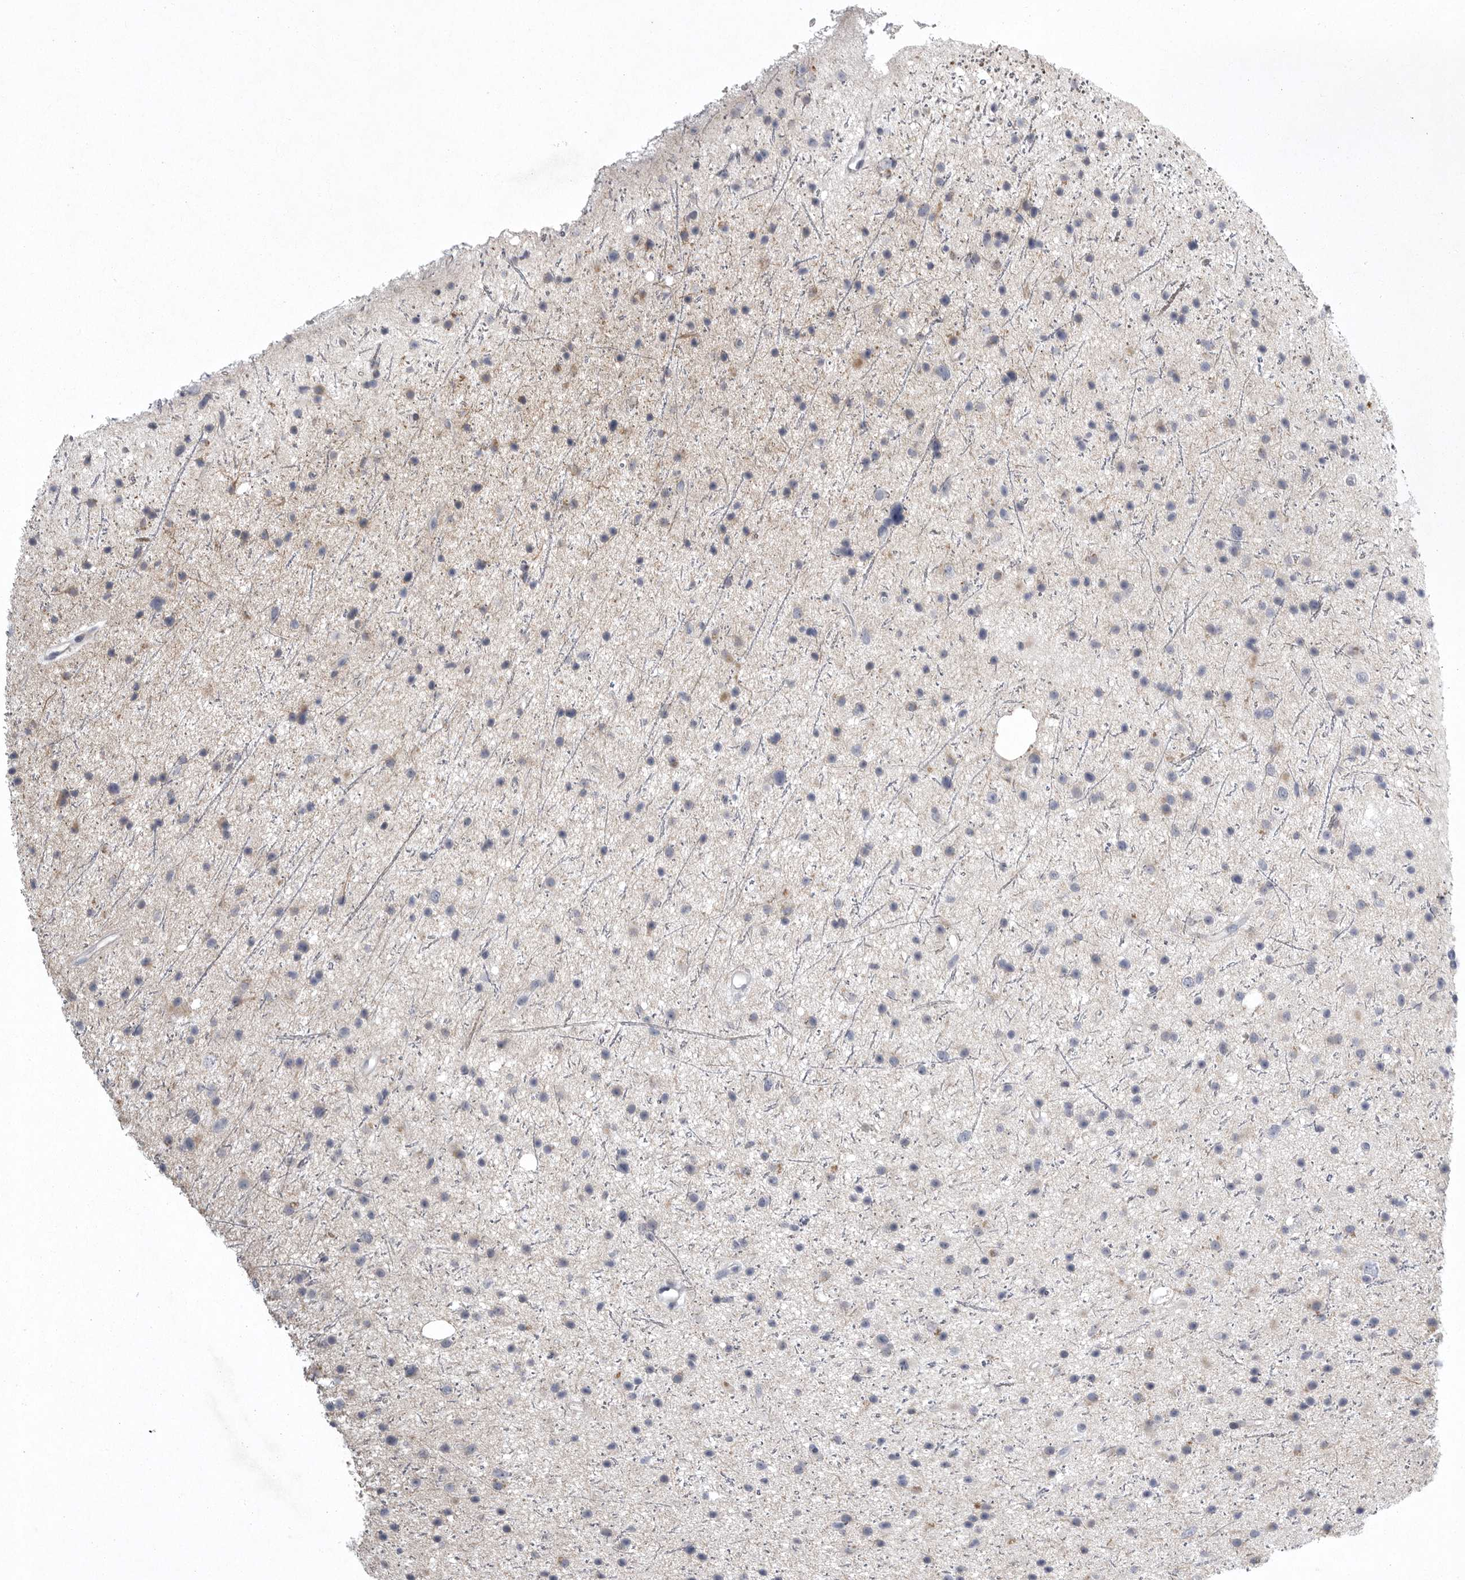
{"staining": {"intensity": "negative", "quantity": "none", "location": "none"}, "tissue": "glioma", "cell_type": "Tumor cells", "image_type": "cancer", "snomed": [{"axis": "morphology", "description": "Glioma, malignant, Low grade"}, {"axis": "topography", "description": "Cerebral cortex"}], "caption": "This is an IHC histopathology image of malignant glioma (low-grade). There is no staining in tumor cells.", "gene": "CRP", "patient": {"sex": "female", "age": 39}}